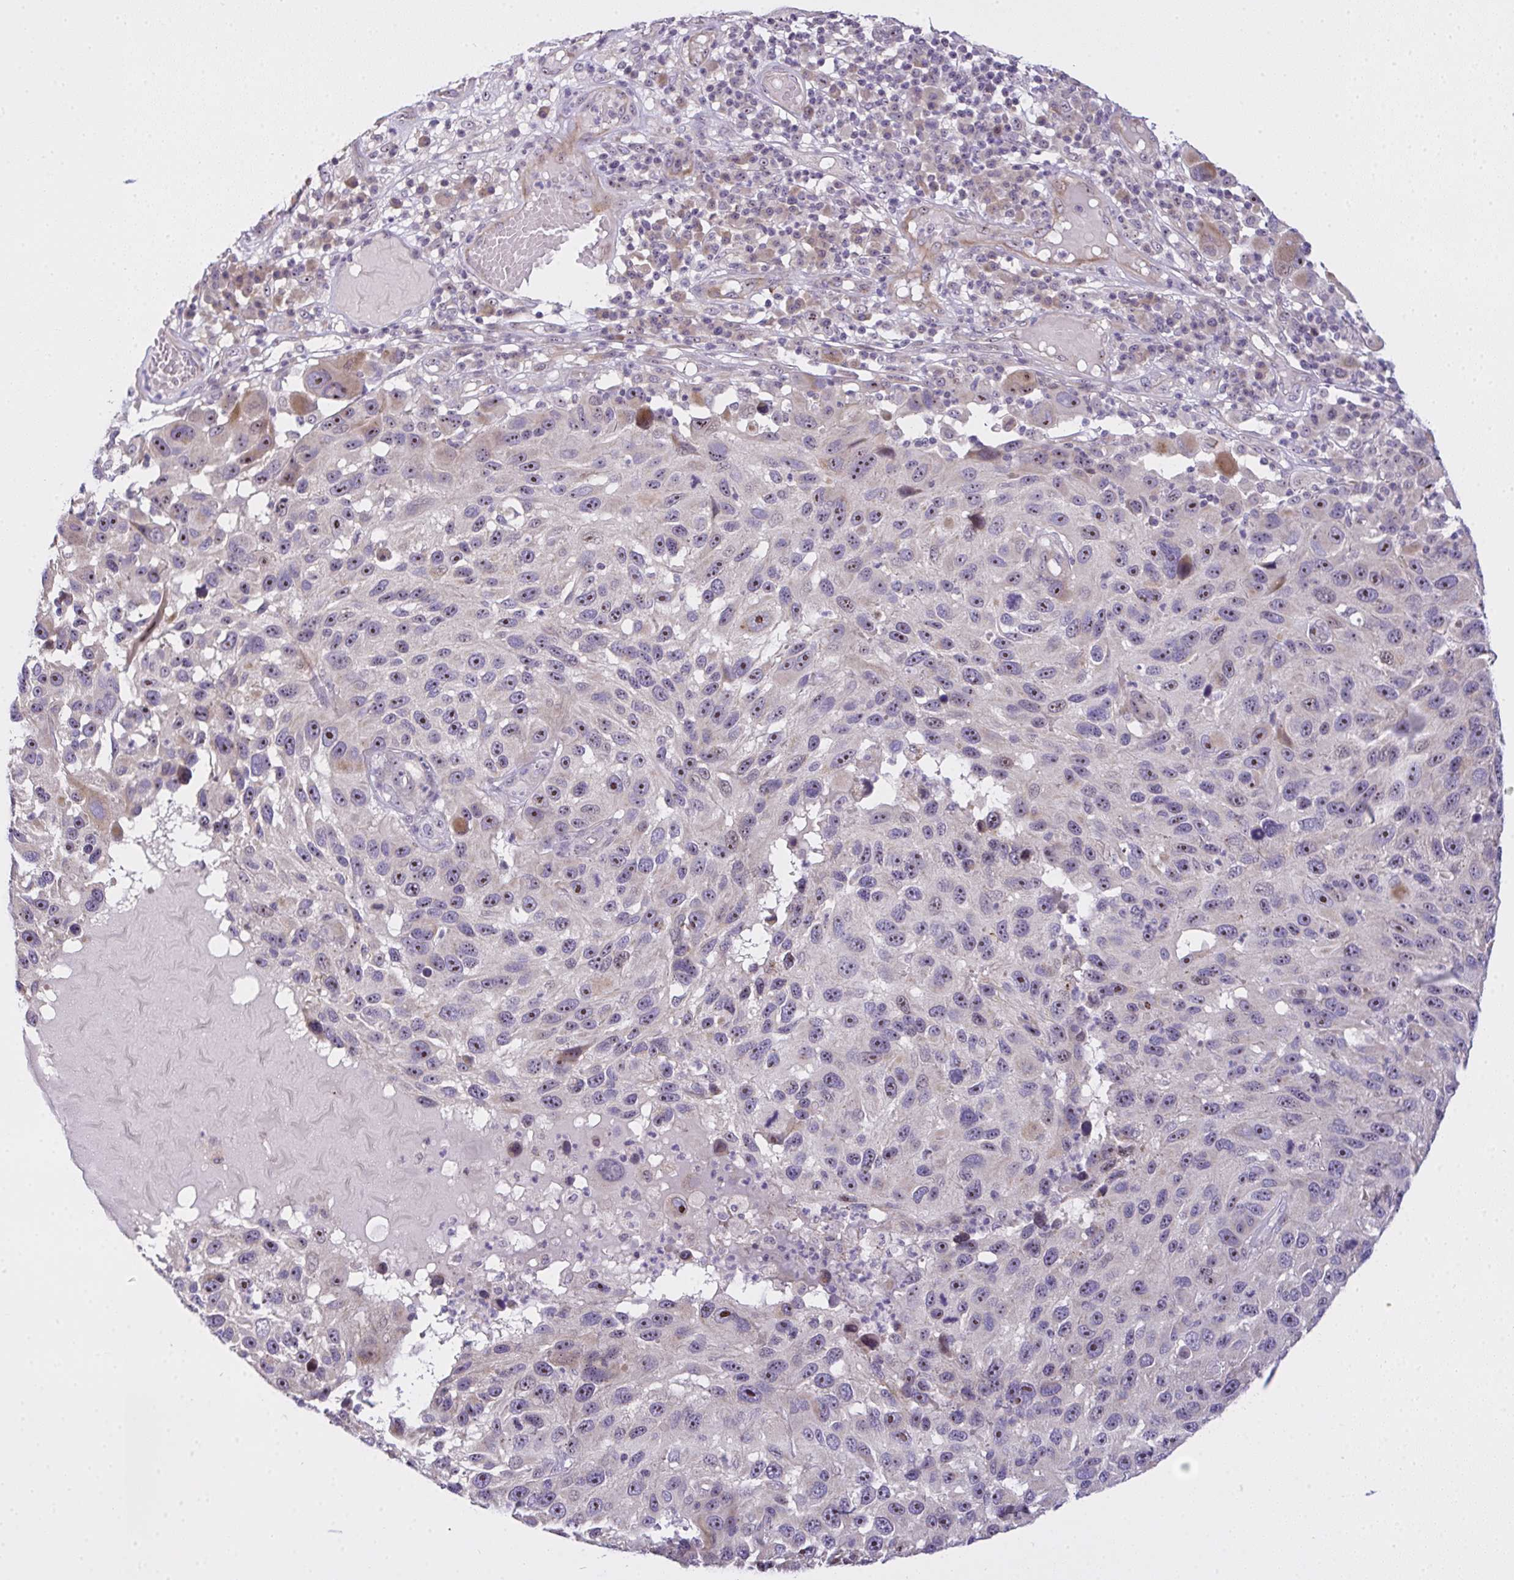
{"staining": {"intensity": "moderate", "quantity": "25%-75%", "location": "nuclear"}, "tissue": "melanoma", "cell_type": "Tumor cells", "image_type": "cancer", "snomed": [{"axis": "morphology", "description": "Malignant melanoma, NOS"}, {"axis": "topography", "description": "Skin"}], "caption": "Malignant melanoma stained for a protein displays moderate nuclear positivity in tumor cells. (DAB IHC with brightfield microscopy, high magnification).", "gene": "NT5C1A", "patient": {"sex": "male", "age": 53}}